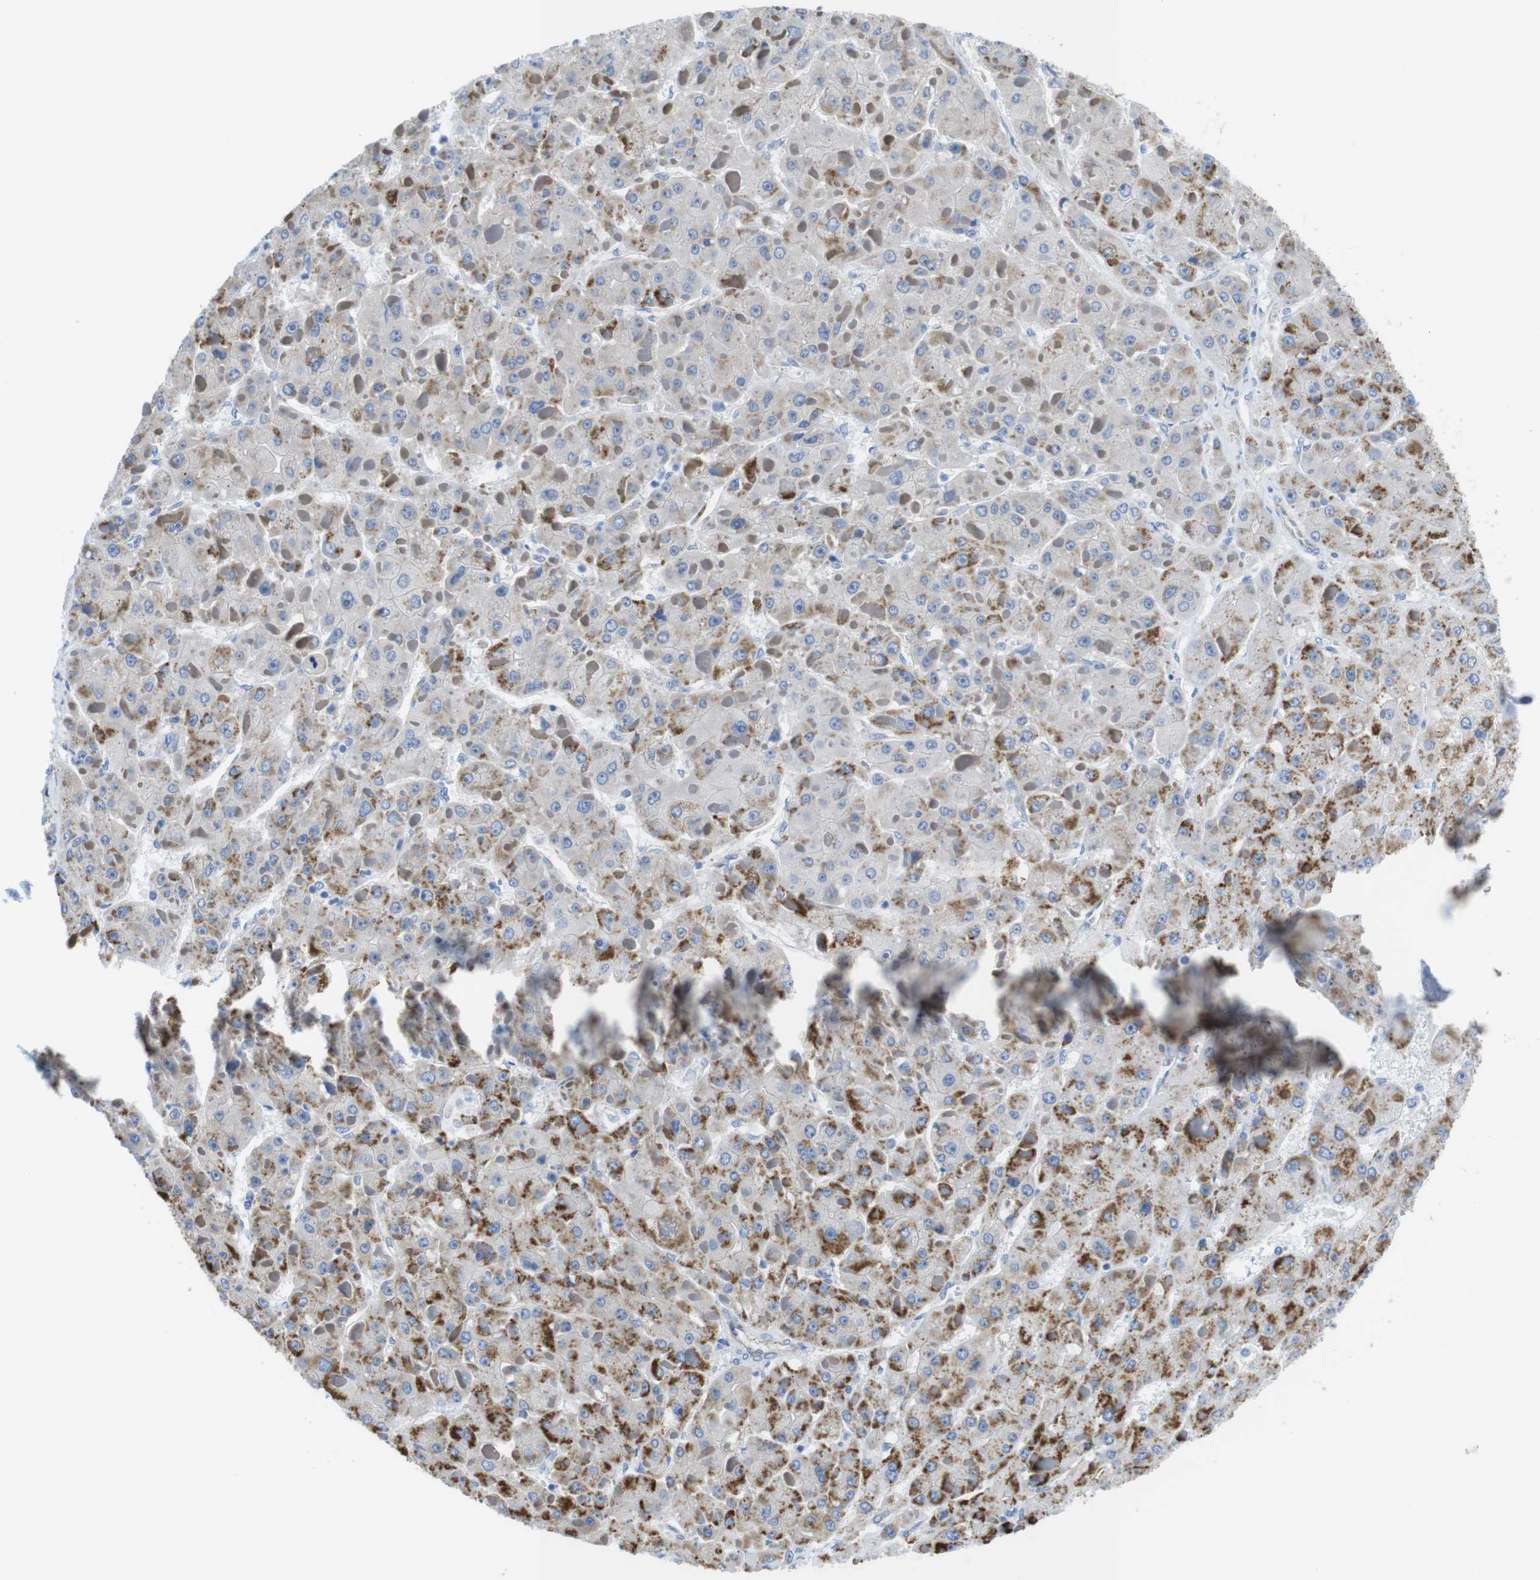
{"staining": {"intensity": "moderate", "quantity": "25%-75%", "location": "cytoplasmic/membranous"}, "tissue": "liver cancer", "cell_type": "Tumor cells", "image_type": "cancer", "snomed": [{"axis": "morphology", "description": "Carcinoma, Hepatocellular, NOS"}, {"axis": "topography", "description": "Liver"}], "caption": "Brown immunohistochemical staining in liver hepatocellular carcinoma displays moderate cytoplasmic/membranous positivity in approximately 25%-75% of tumor cells.", "gene": "CDH8", "patient": {"sex": "female", "age": 73}}